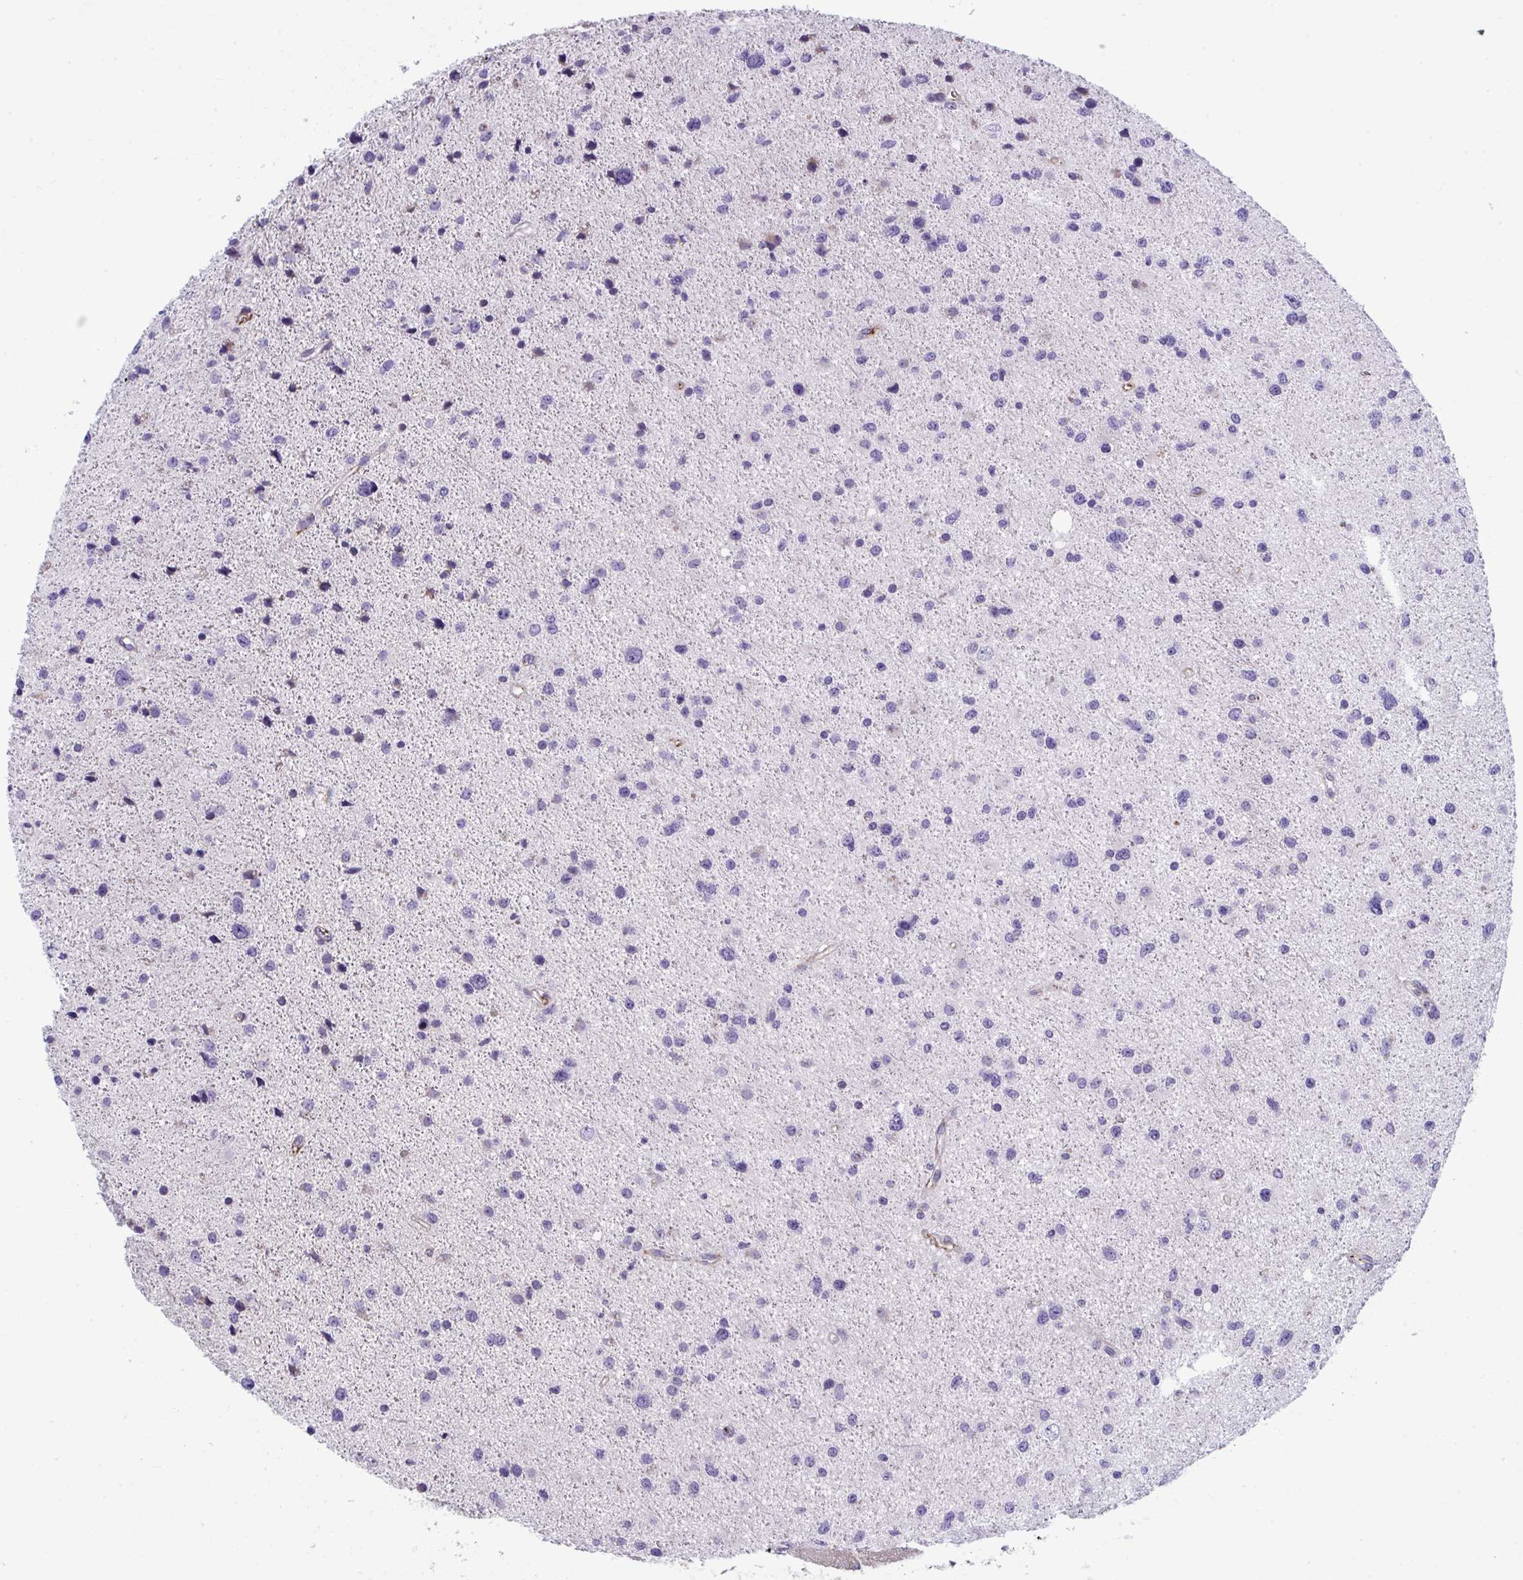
{"staining": {"intensity": "negative", "quantity": "none", "location": "none"}, "tissue": "glioma", "cell_type": "Tumor cells", "image_type": "cancer", "snomed": [{"axis": "morphology", "description": "Glioma, malignant, Low grade"}, {"axis": "topography", "description": "Brain"}], "caption": "Immunohistochemistry image of malignant glioma (low-grade) stained for a protein (brown), which displays no positivity in tumor cells.", "gene": "TOR1AIP2", "patient": {"sex": "female", "age": 55}}